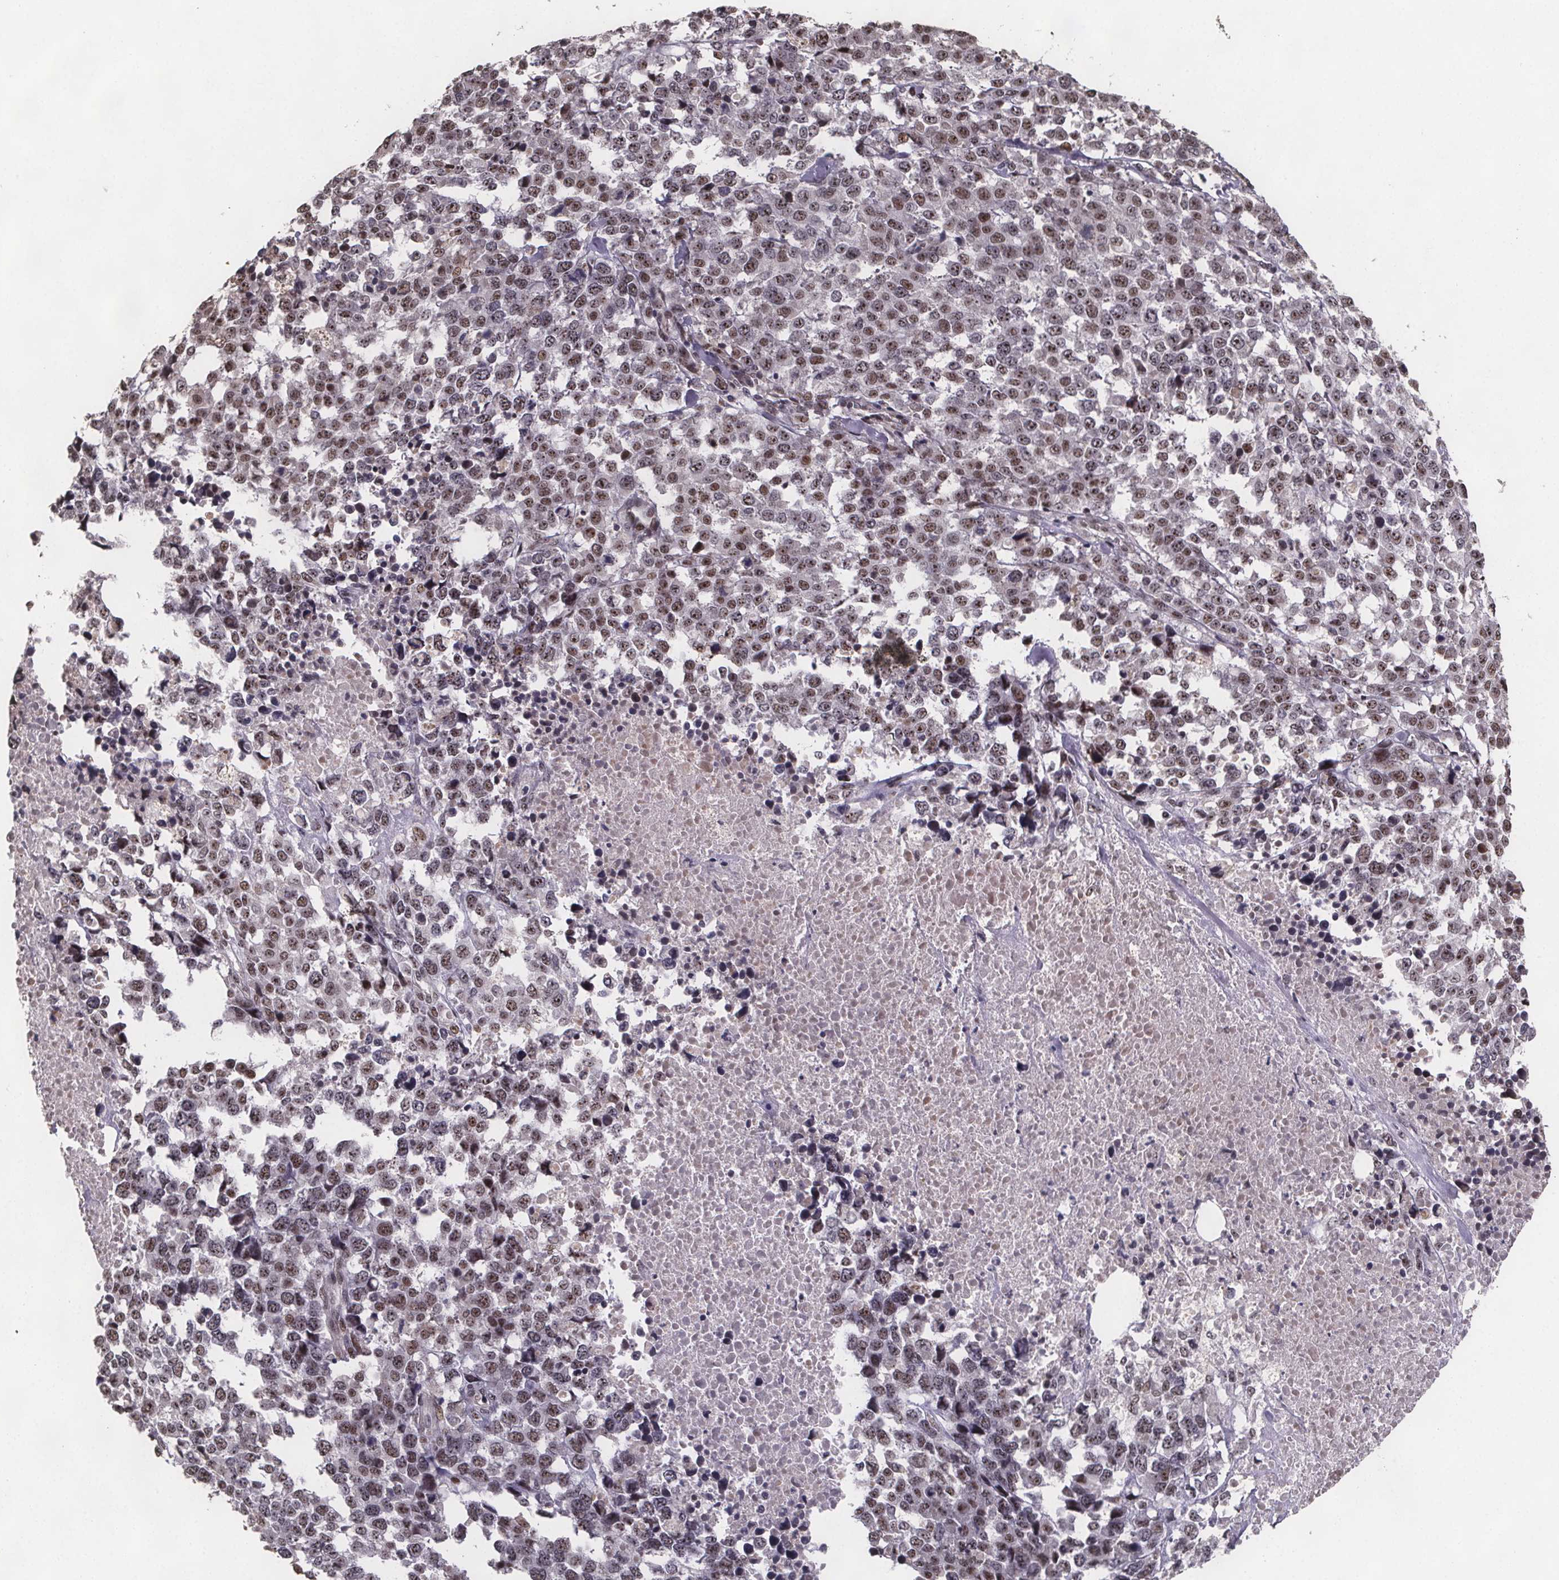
{"staining": {"intensity": "moderate", "quantity": ">75%", "location": "nuclear"}, "tissue": "melanoma", "cell_type": "Tumor cells", "image_type": "cancer", "snomed": [{"axis": "morphology", "description": "Malignant melanoma, Metastatic site"}, {"axis": "topography", "description": "Skin"}], "caption": "Immunohistochemical staining of melanoma demonstrates moderate nuclear protein expression in about >75% of tumor cells.", "gene": "U2SURP", "patient": {"sex": "male", "age": 84}}